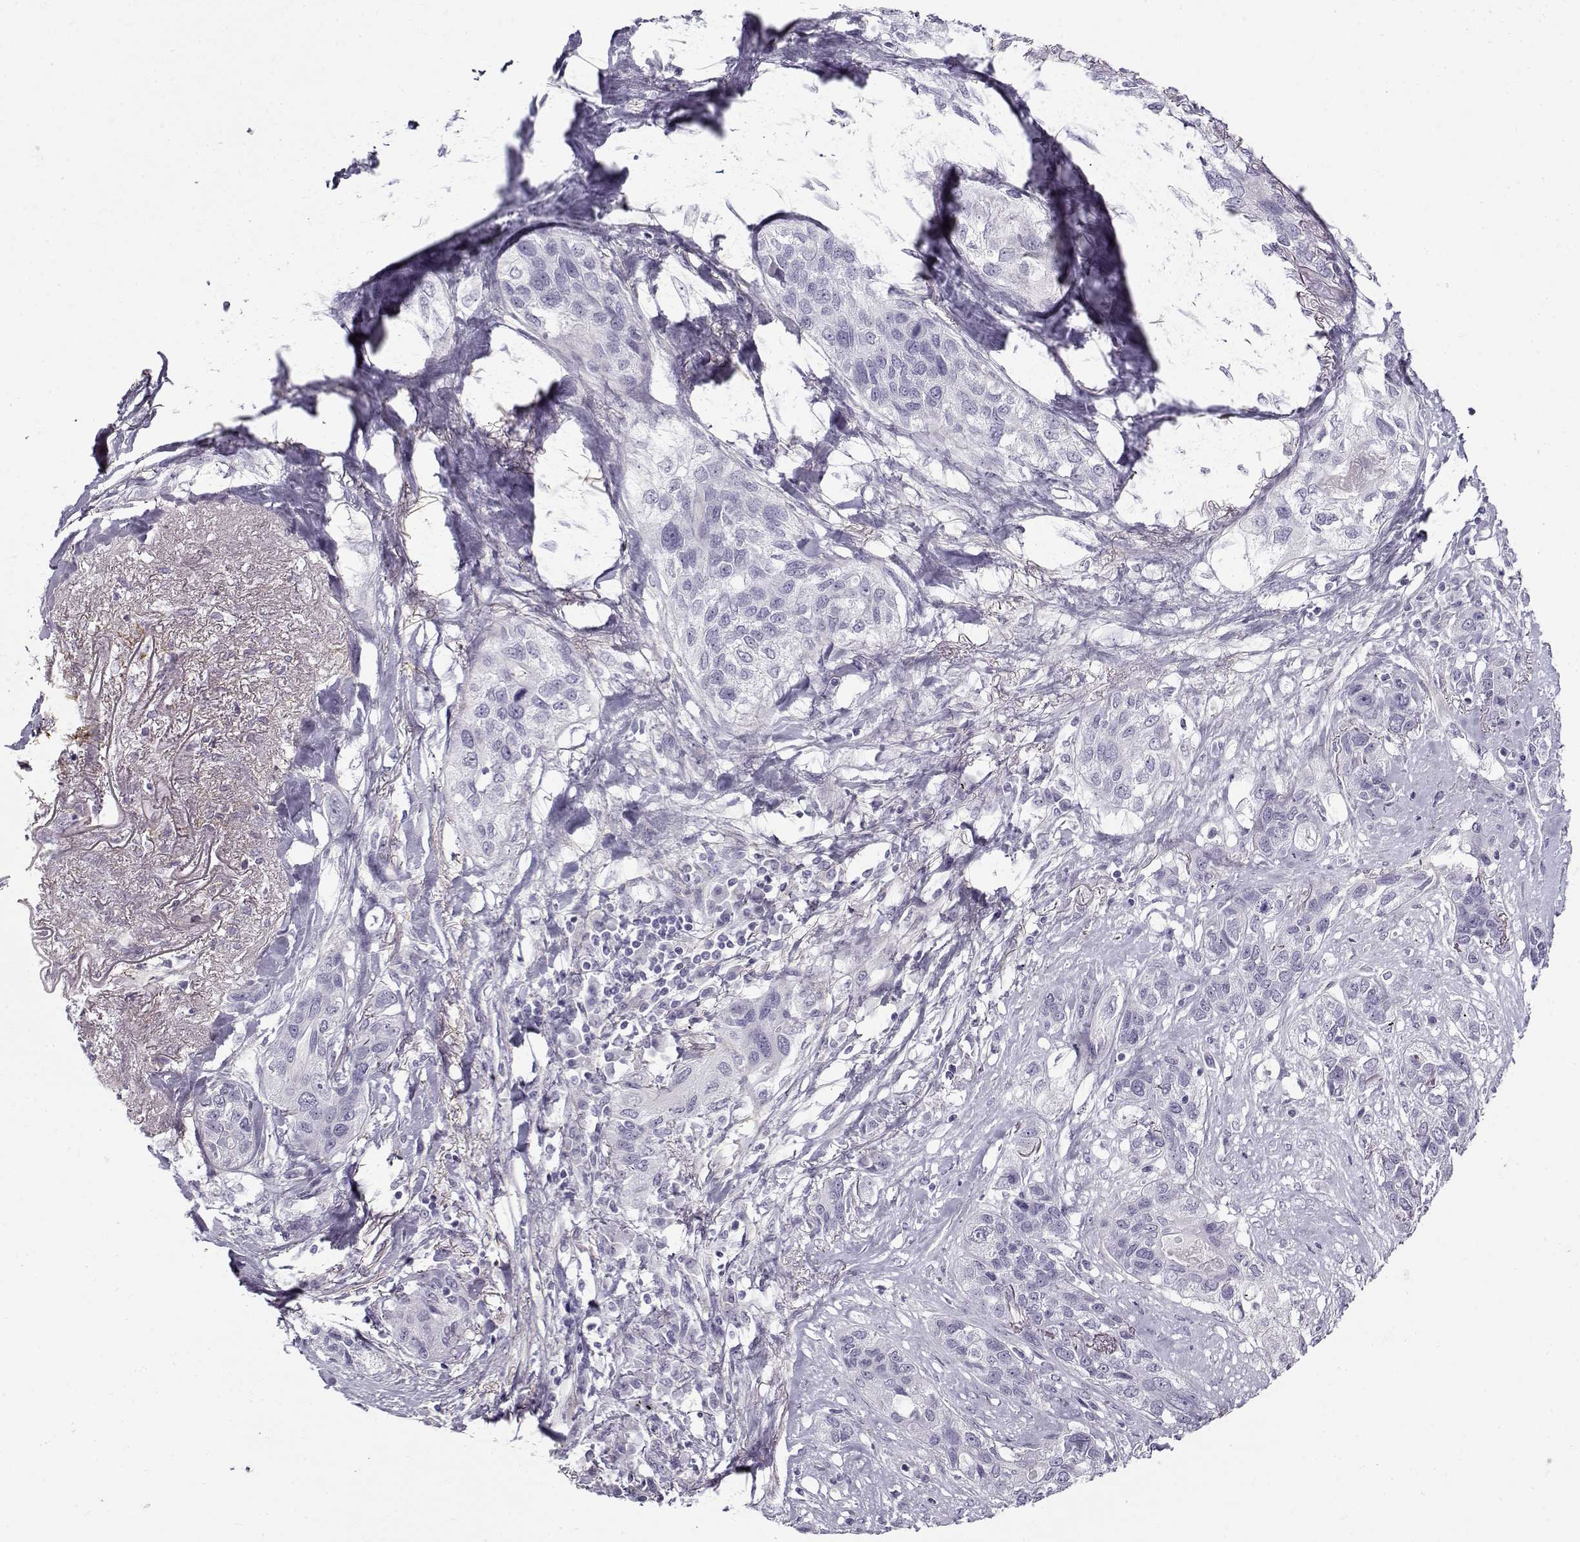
{"staining": {"intensity": "negative", "quantity": "none", "location": "none"}, "tissue": "lung cancer", "cell_type": "Tumor cells", "image_type": "cancer", "snomed": [{"axis": "morphology", "description": "Squamous cell carcinoma, NOS"}, {"axis": "topography", "description": "Lung"}], "caption": "The immunohistochemistry histopathology image has no significant expression in tumor cells of lung cancer (squamous cell carcinoma) tissue. (DAB IHC with hematoxylin counter stain).", "gene": "GTSF1L", "patient": {"sex": "female", "age": 70}}